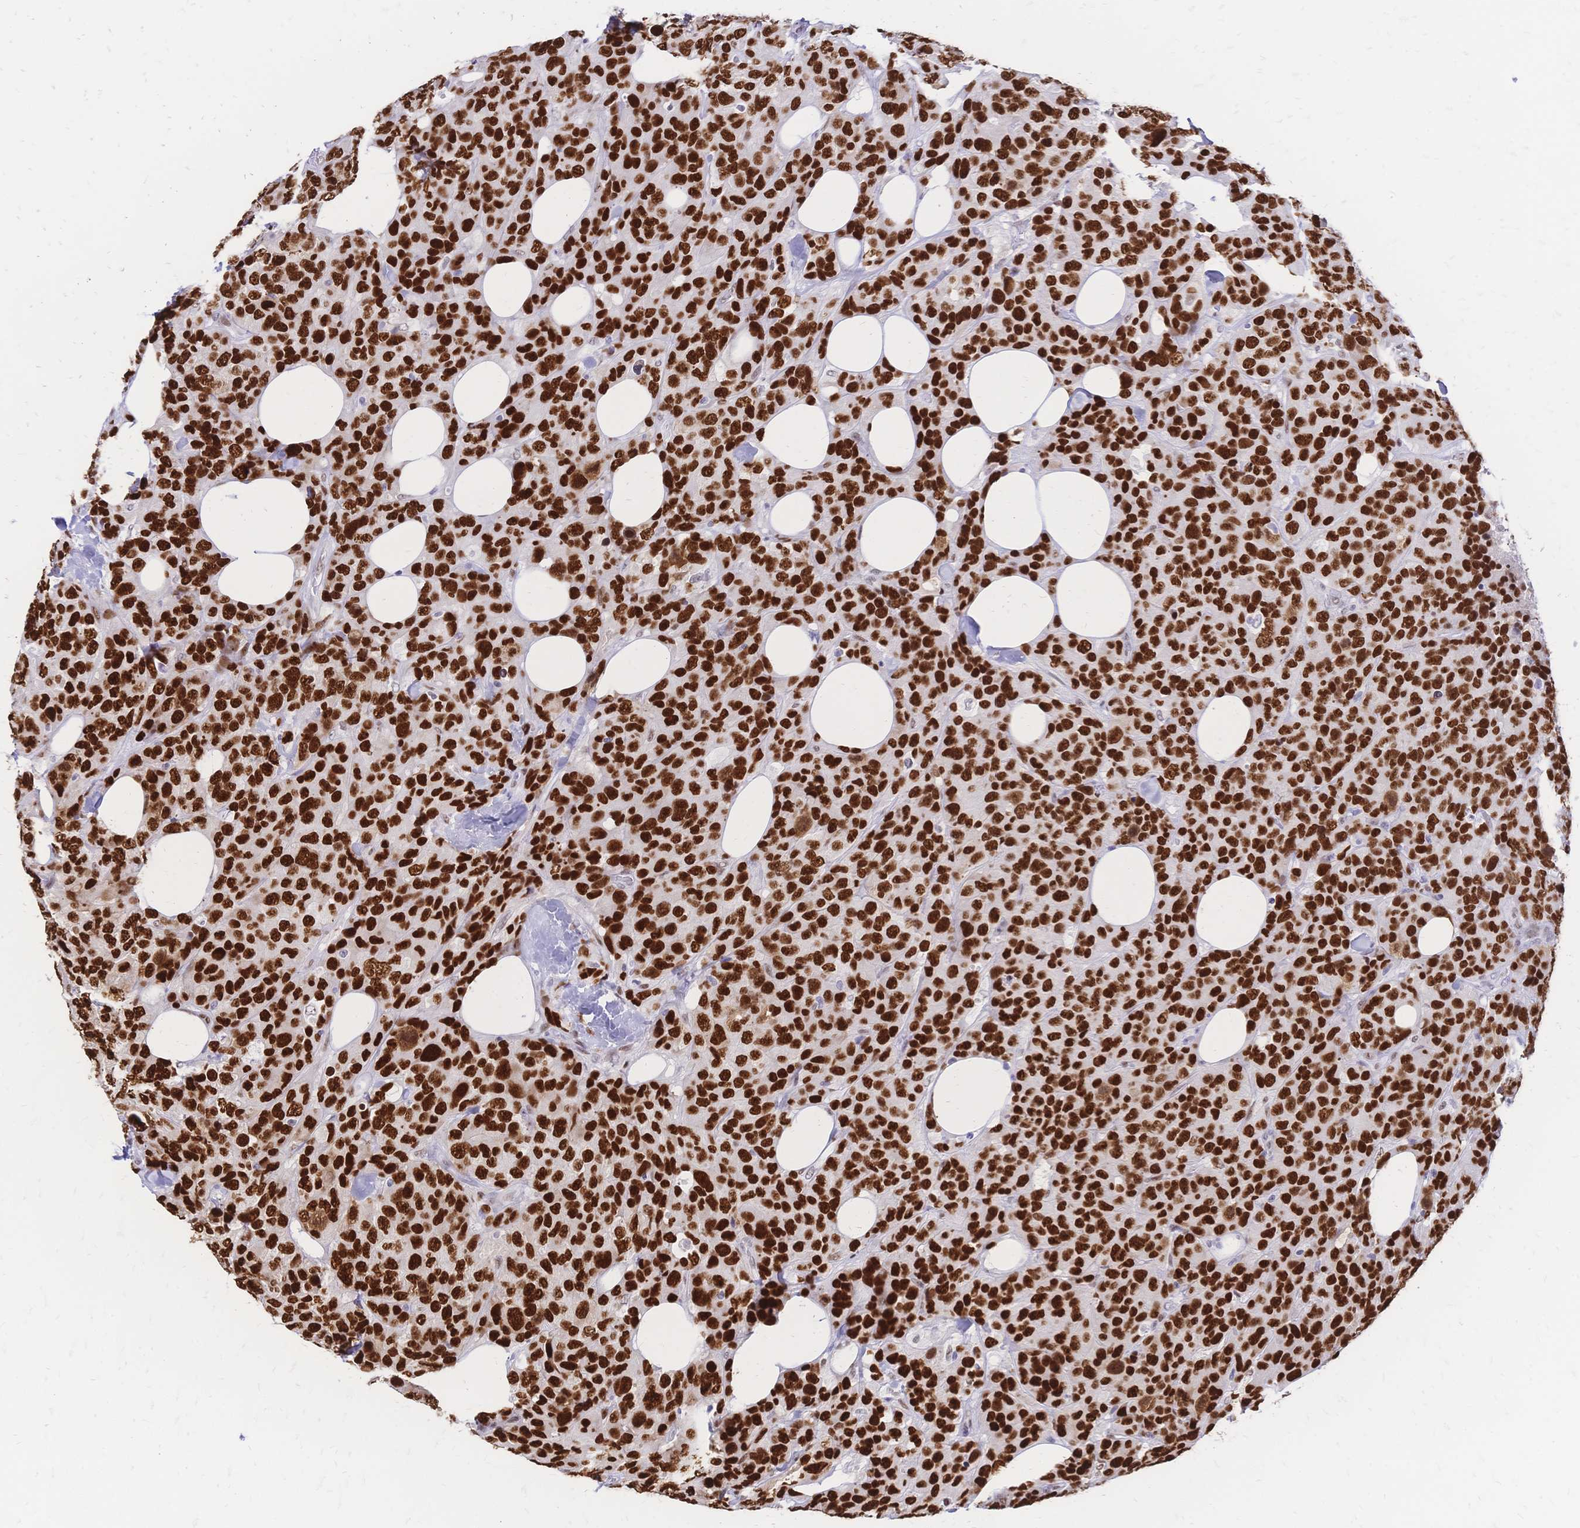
{"staining": {"intensity": "strong", "quantity": ">75%", "location": "nuclear"}, "tissue": "breast cancer", "cell_type": "Tumor cells", "image_type": "cancer", "snomed": [{"axis": "morphology", "description": "Lobular carcinoma"}, {"axis": "topography", "description": "Breast"}], "caption": "Lobular carcinoma (breast) was stained to show a protein in brown. There is high levels of strong nuclear positivity in about >75% of tumor cells. (DAB IHC, brown staining for protein, blue staining for nuclei).", "gene": "NFIC", "patient": {"sex": "female", "age": 59}}